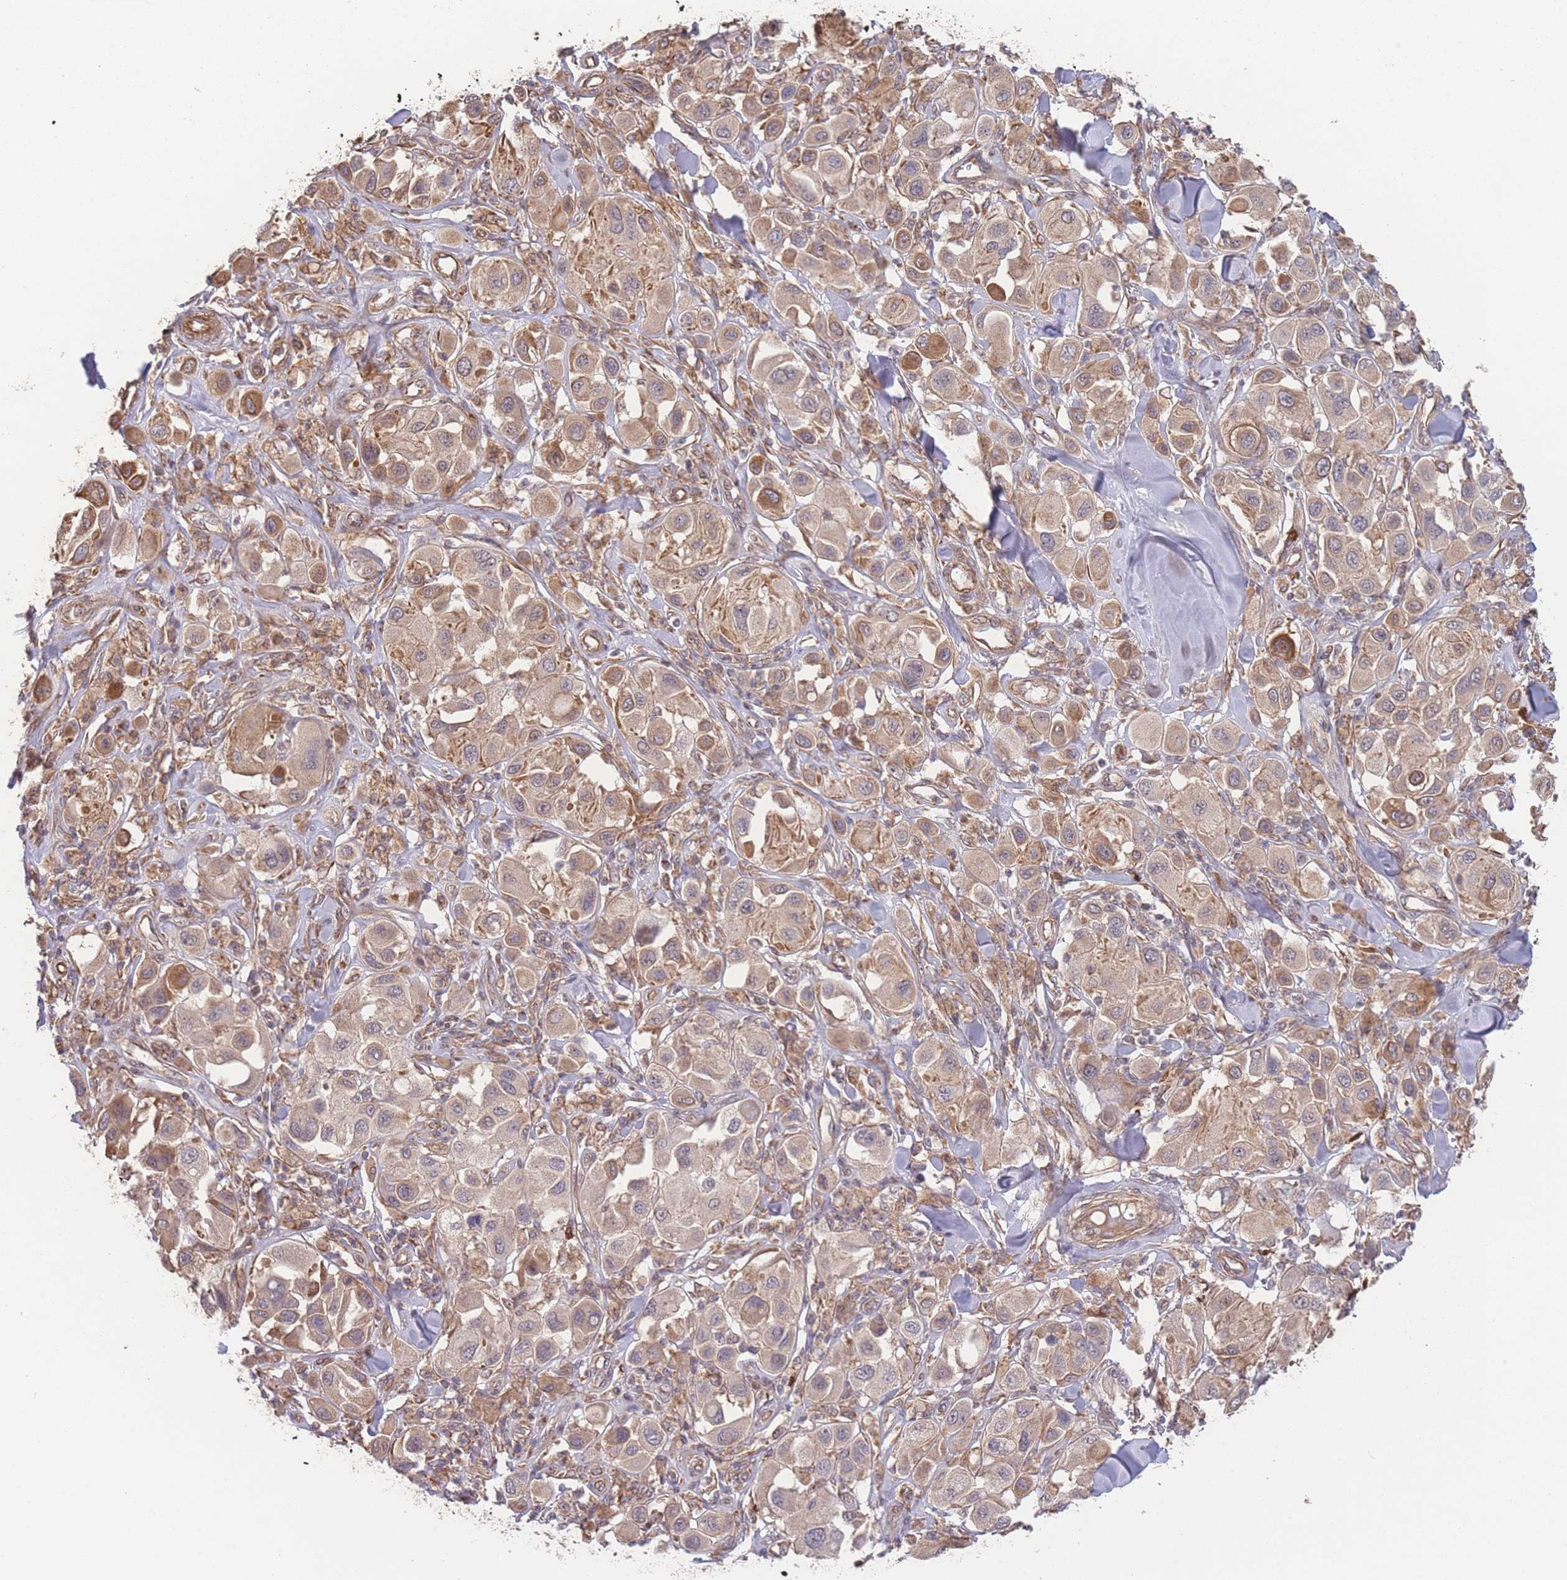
{"staining": {"intensity": "moderate", "quantity": "25%-75%", "location": "cytoplasmic/membranous"}, "tissue": "melanoma", "cell_type": "Tumor cells", "image_type": "cancer", "snomed": [{"axis": "morphology", "description": "Malignant melanoma, Metastatic site"}, {"axis": "topography", "description": "Skin"}], "caption": "Immunohistochemistry (IHC) (DAB (3,3'-diaminobenzidine)) staining of malignant melanoma (metastatic site) exhibits moderate cytoplasmic/membranous protein positivity in about 25%-75% of tumor cells. The staining was performed using DAB, with brown indicating positive protein expression. Nuclei are stained blue with hematoxylin.", "gene": "PXMP4", "patient": {"sex": "male", "age": 41}}